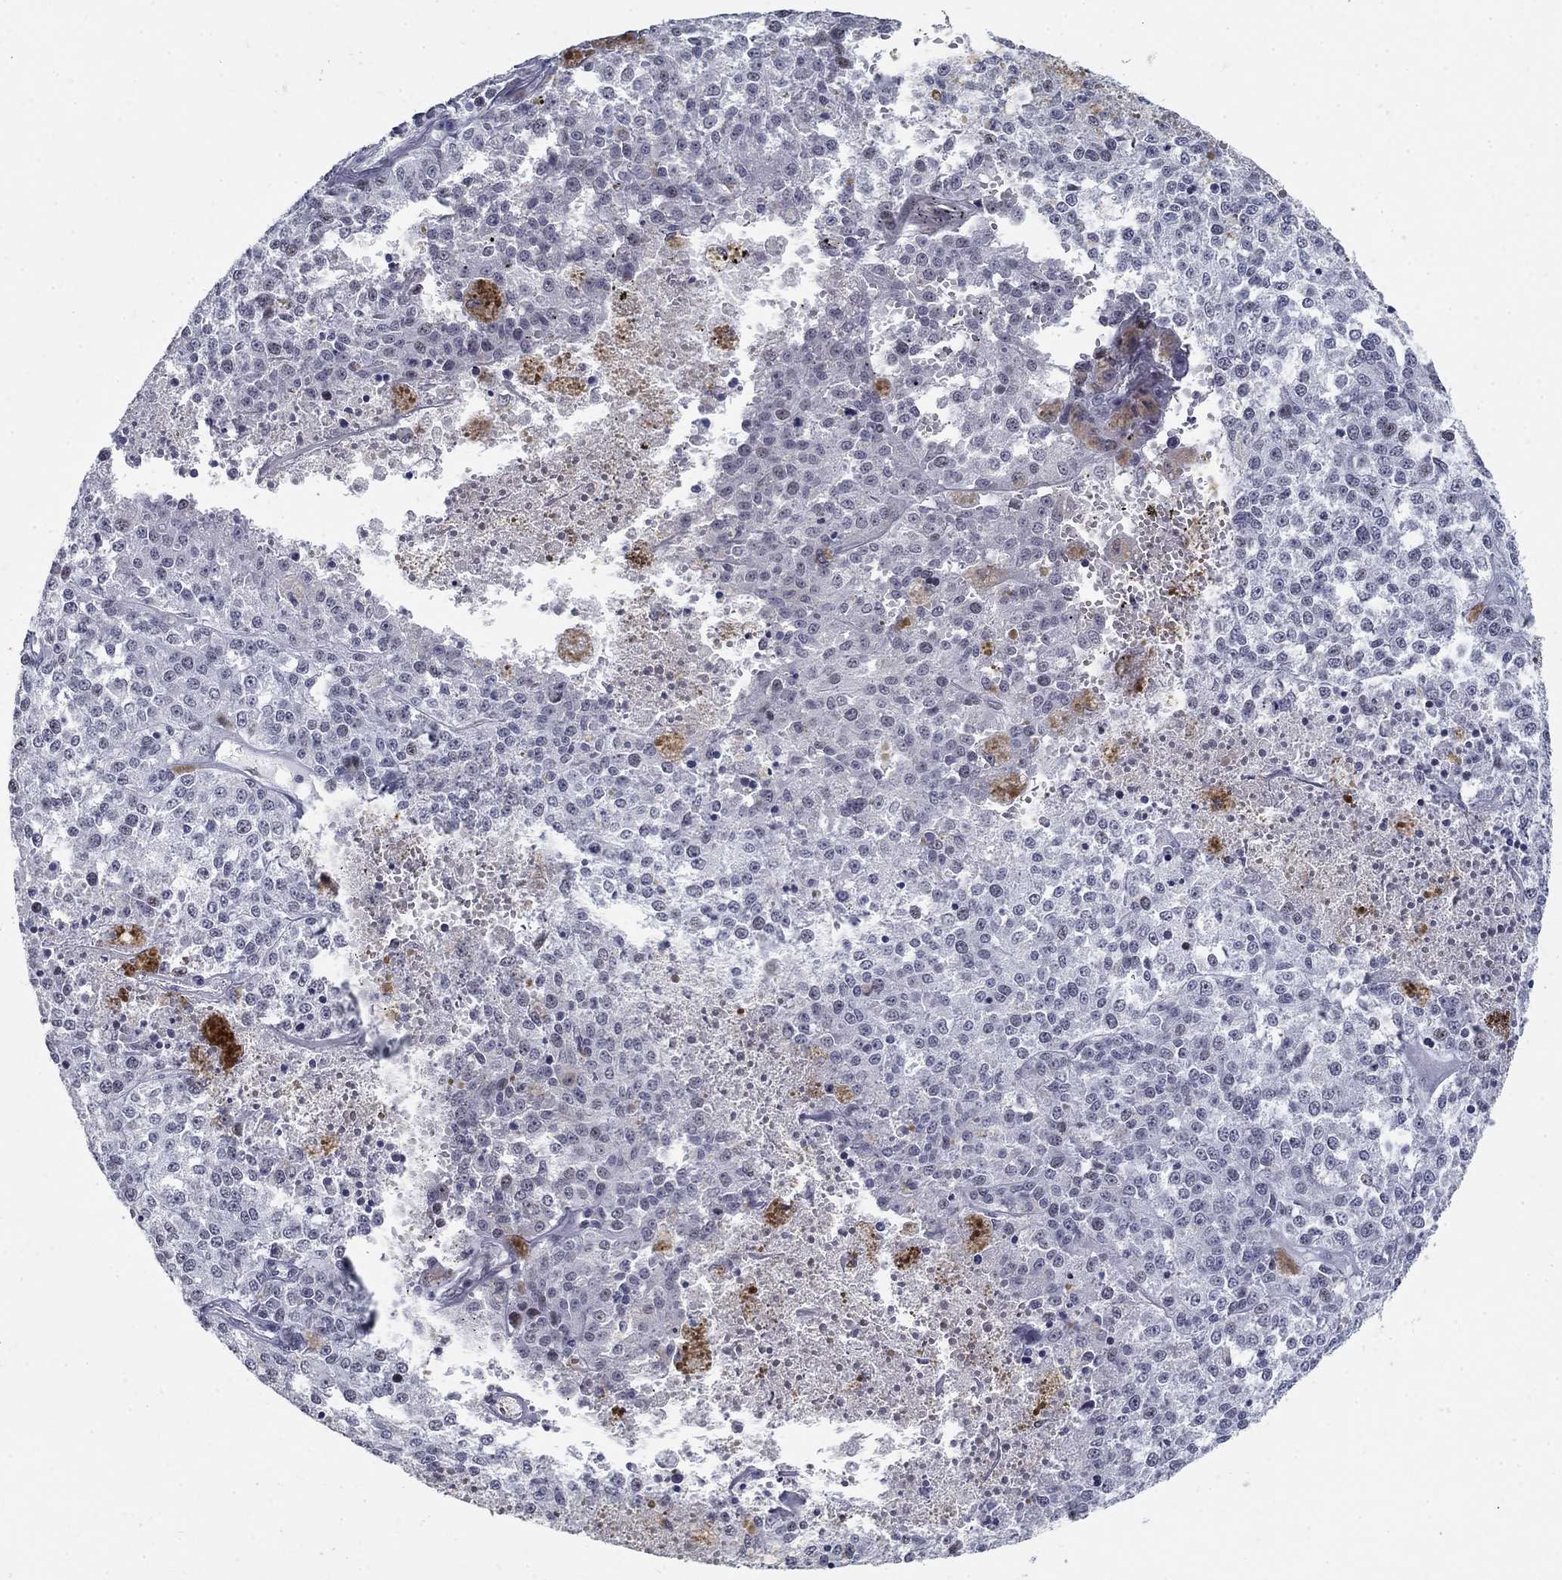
{"staining": {"intensity": "negative", "quantity": "none", "location": "none"}, "tissue": "melanoma", "cell_type": "Tumor cells", "image_type": "cancer", "snomed": [{"axis": "morphology", "description": "Malignant melanoma, Metastatic site"}, {"axis": "topography", "description": "Lymph node"}], "caption": "Malignant melanoma (metastatic site) was stained to show a protein in brown. There is no significant staining in tumor cells. The staining is performed using DAB brown chromogen with nuclei counter-stained in using hematoxylin.", "gene": "BHLHE22", "patient": {"sex": "female", "age": 64}}